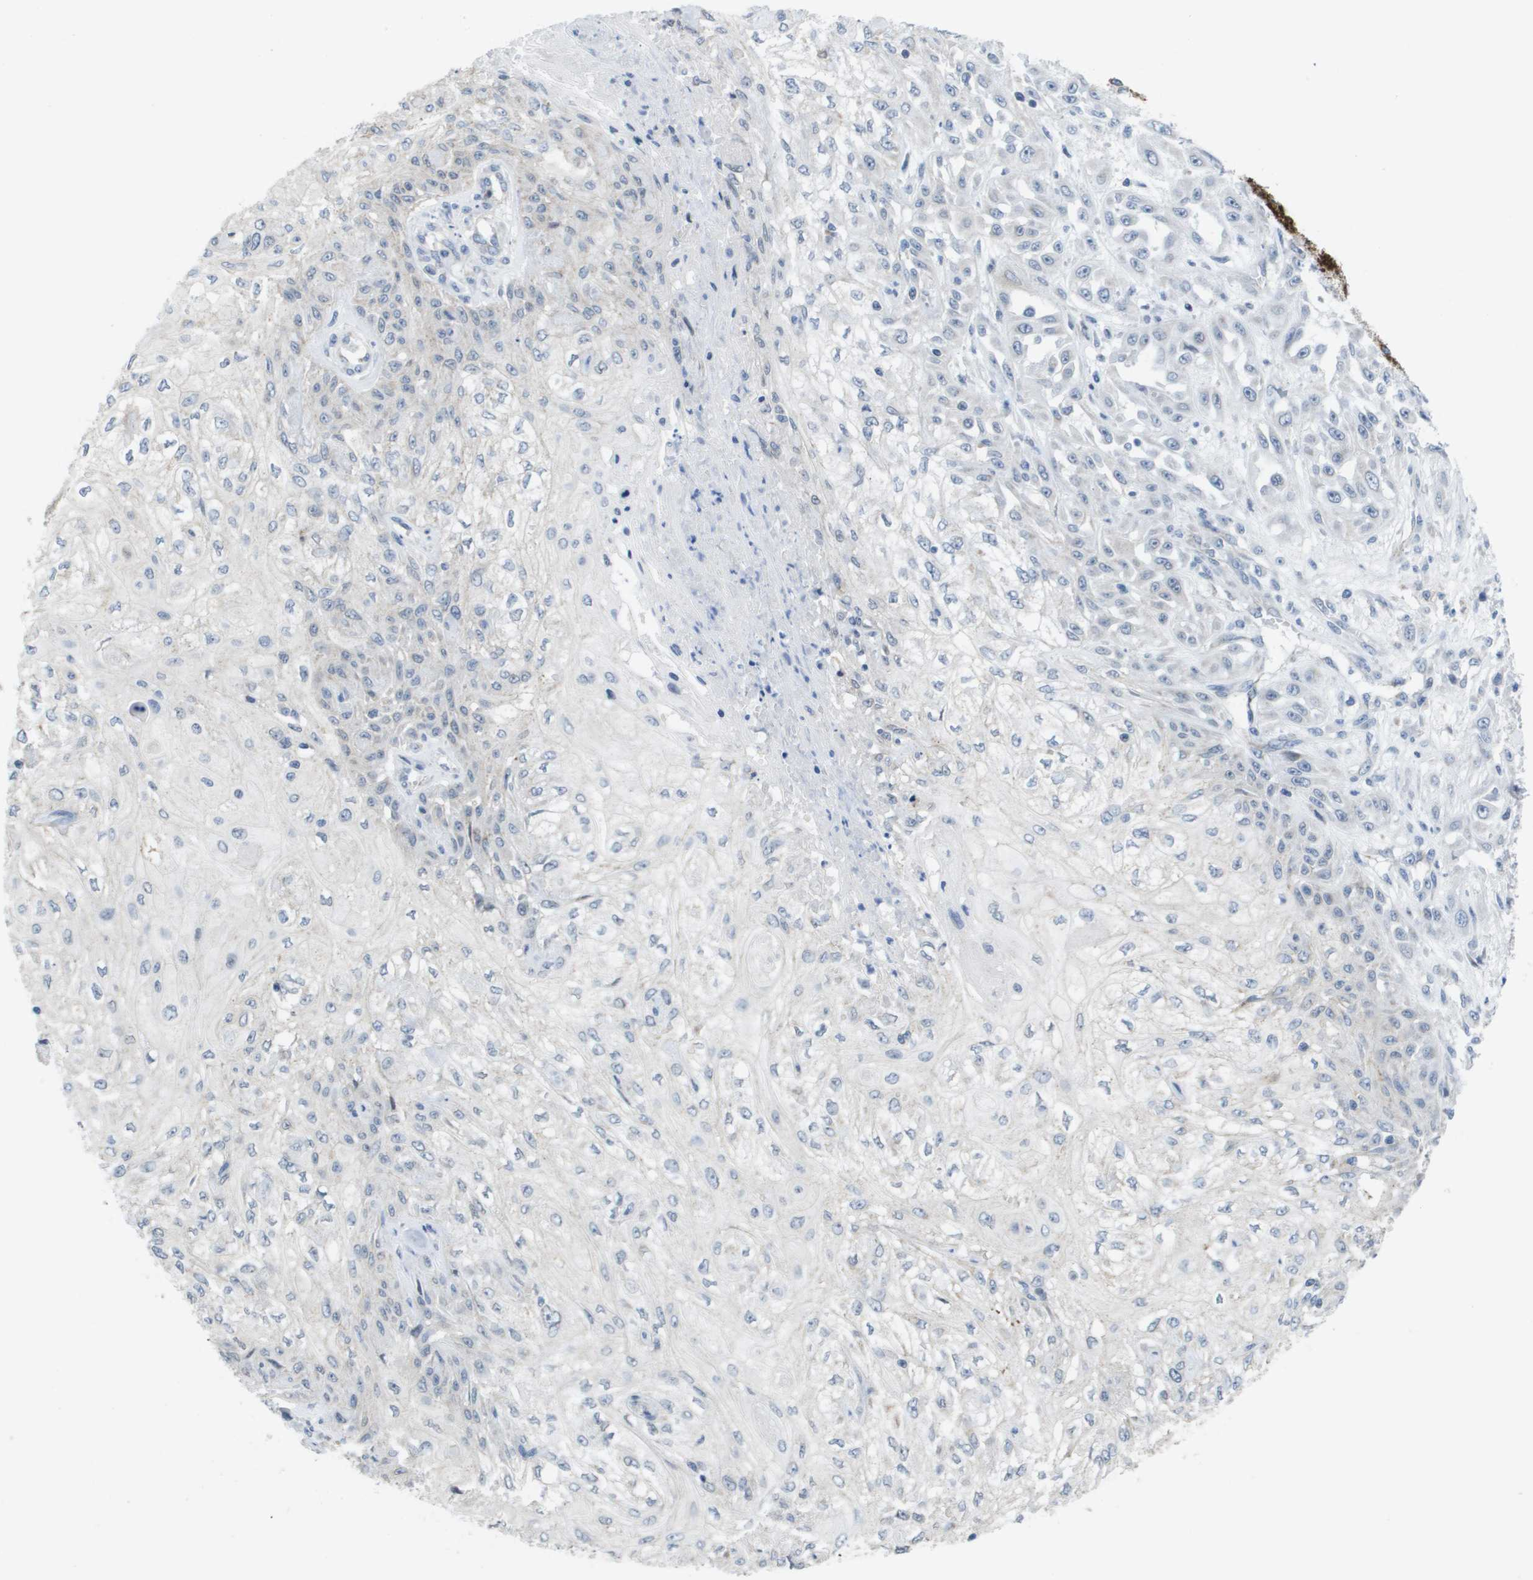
{"staining": {"intensity": "negative", "quantity": "none", "location": "none"}, "tissue": "skin cancer", "cell_type": "Tumor cells", "image_type": "cancer", "snomed": [{"axis": "morphology", "description": "Squamous cell carcinoma, NOS"}, {"axis": "morphology", "description": "Squamous cell carcinoma, metastatic, NOS"}, {"axis": "topography", "description": "Skin"}, {"axis": "topography", "description": "Lymph node"}], "caption": "The micrograph exhibits no staining of tumor cells in skin squamous cell carcinoma.", "gene": "TMEM223", "patient": {"sex": "male", "age": 75}}